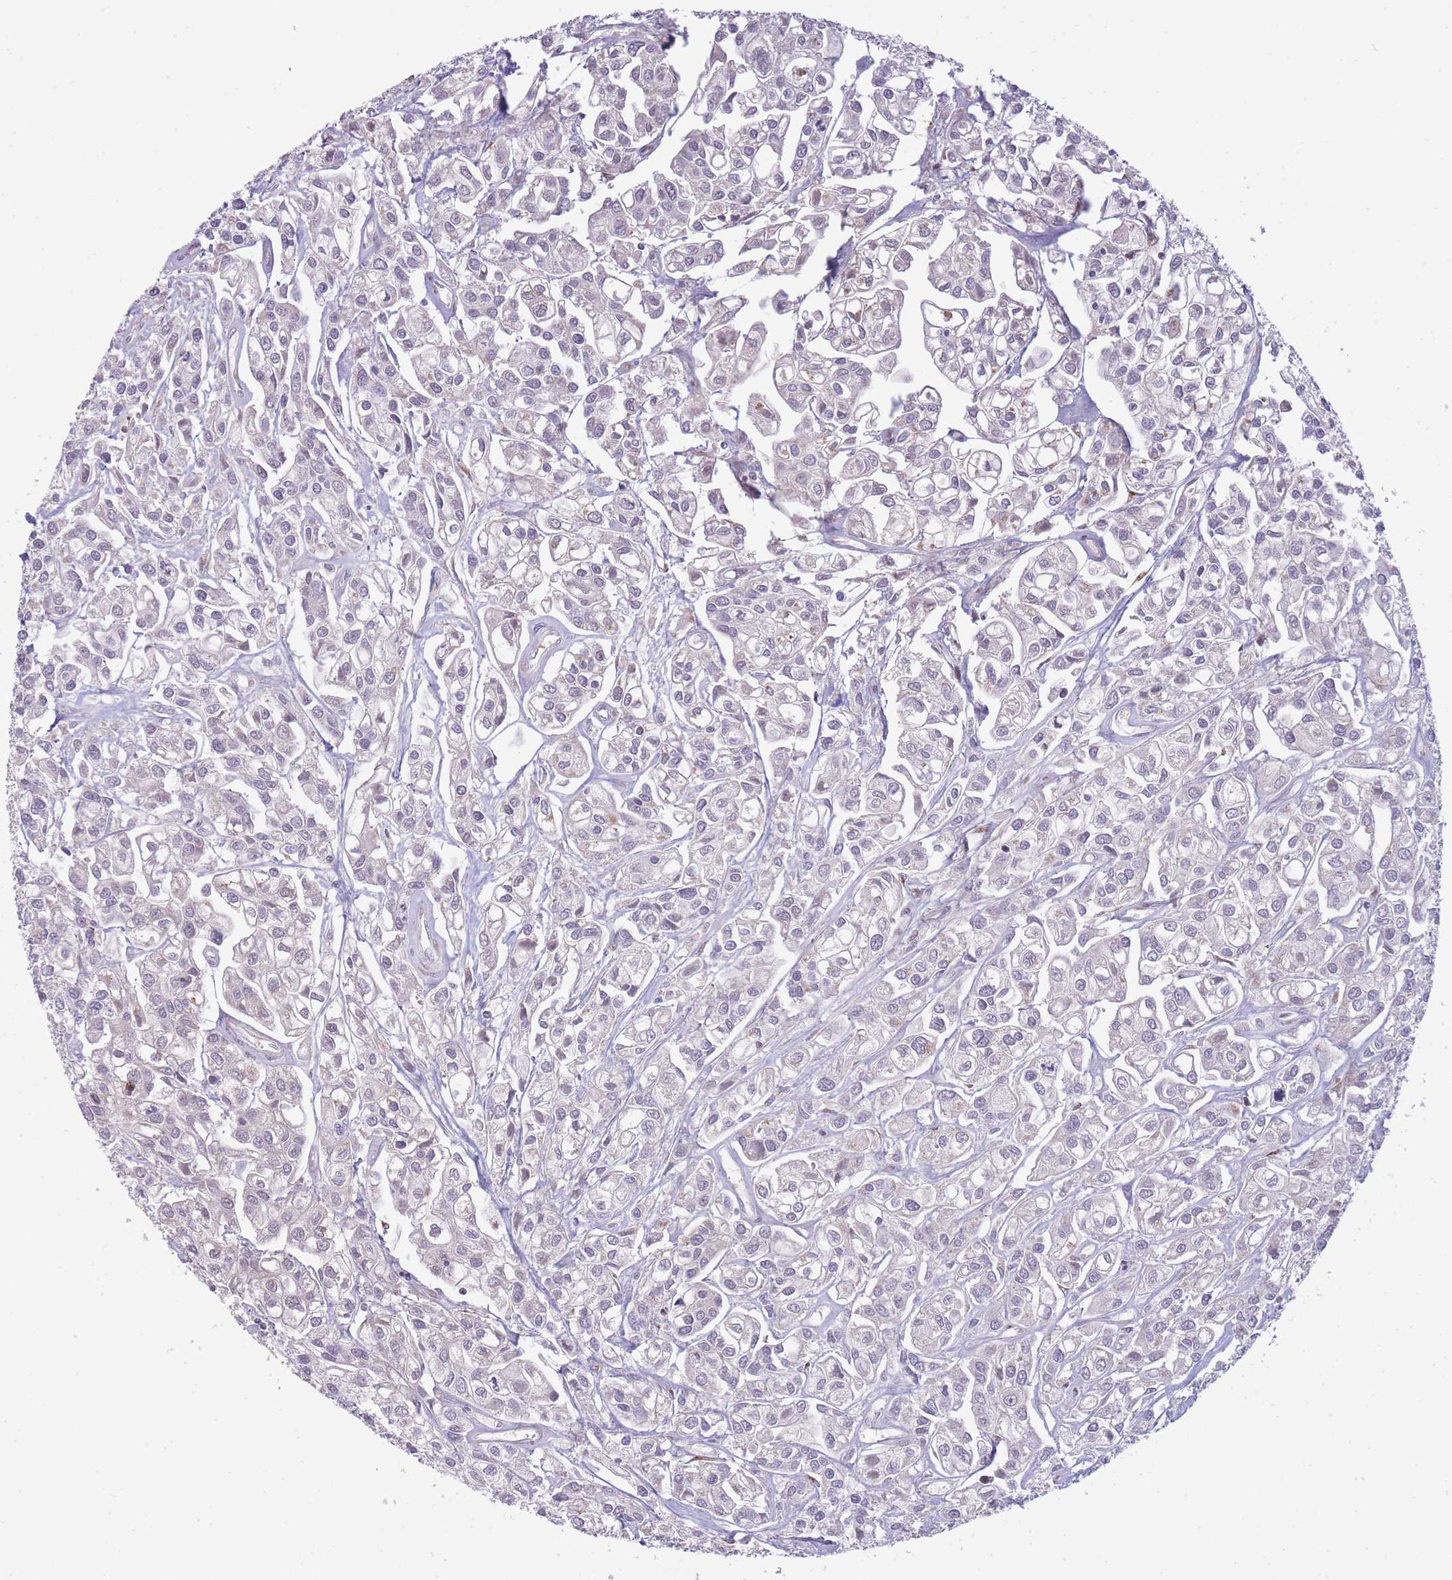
{"staining": {"intensity": "negative", "quantity": "none", "location": "none"}, "tissue": "urothelial cancer", "cell_type": "Tumor cells", "image_type": "cancer", "snomed": [{"axis": "morphology", "description": "Urothelial carcinoma, High grade"}, {"axis": "topography", "description": "Urinary bladder"}], "caption": "DAB immunohistochemical staining of human urothelial cancer reveals no significant staining in tumor cells.", "gene": "PPP3R2", "patient": {"sex": "male", "age": 67}}